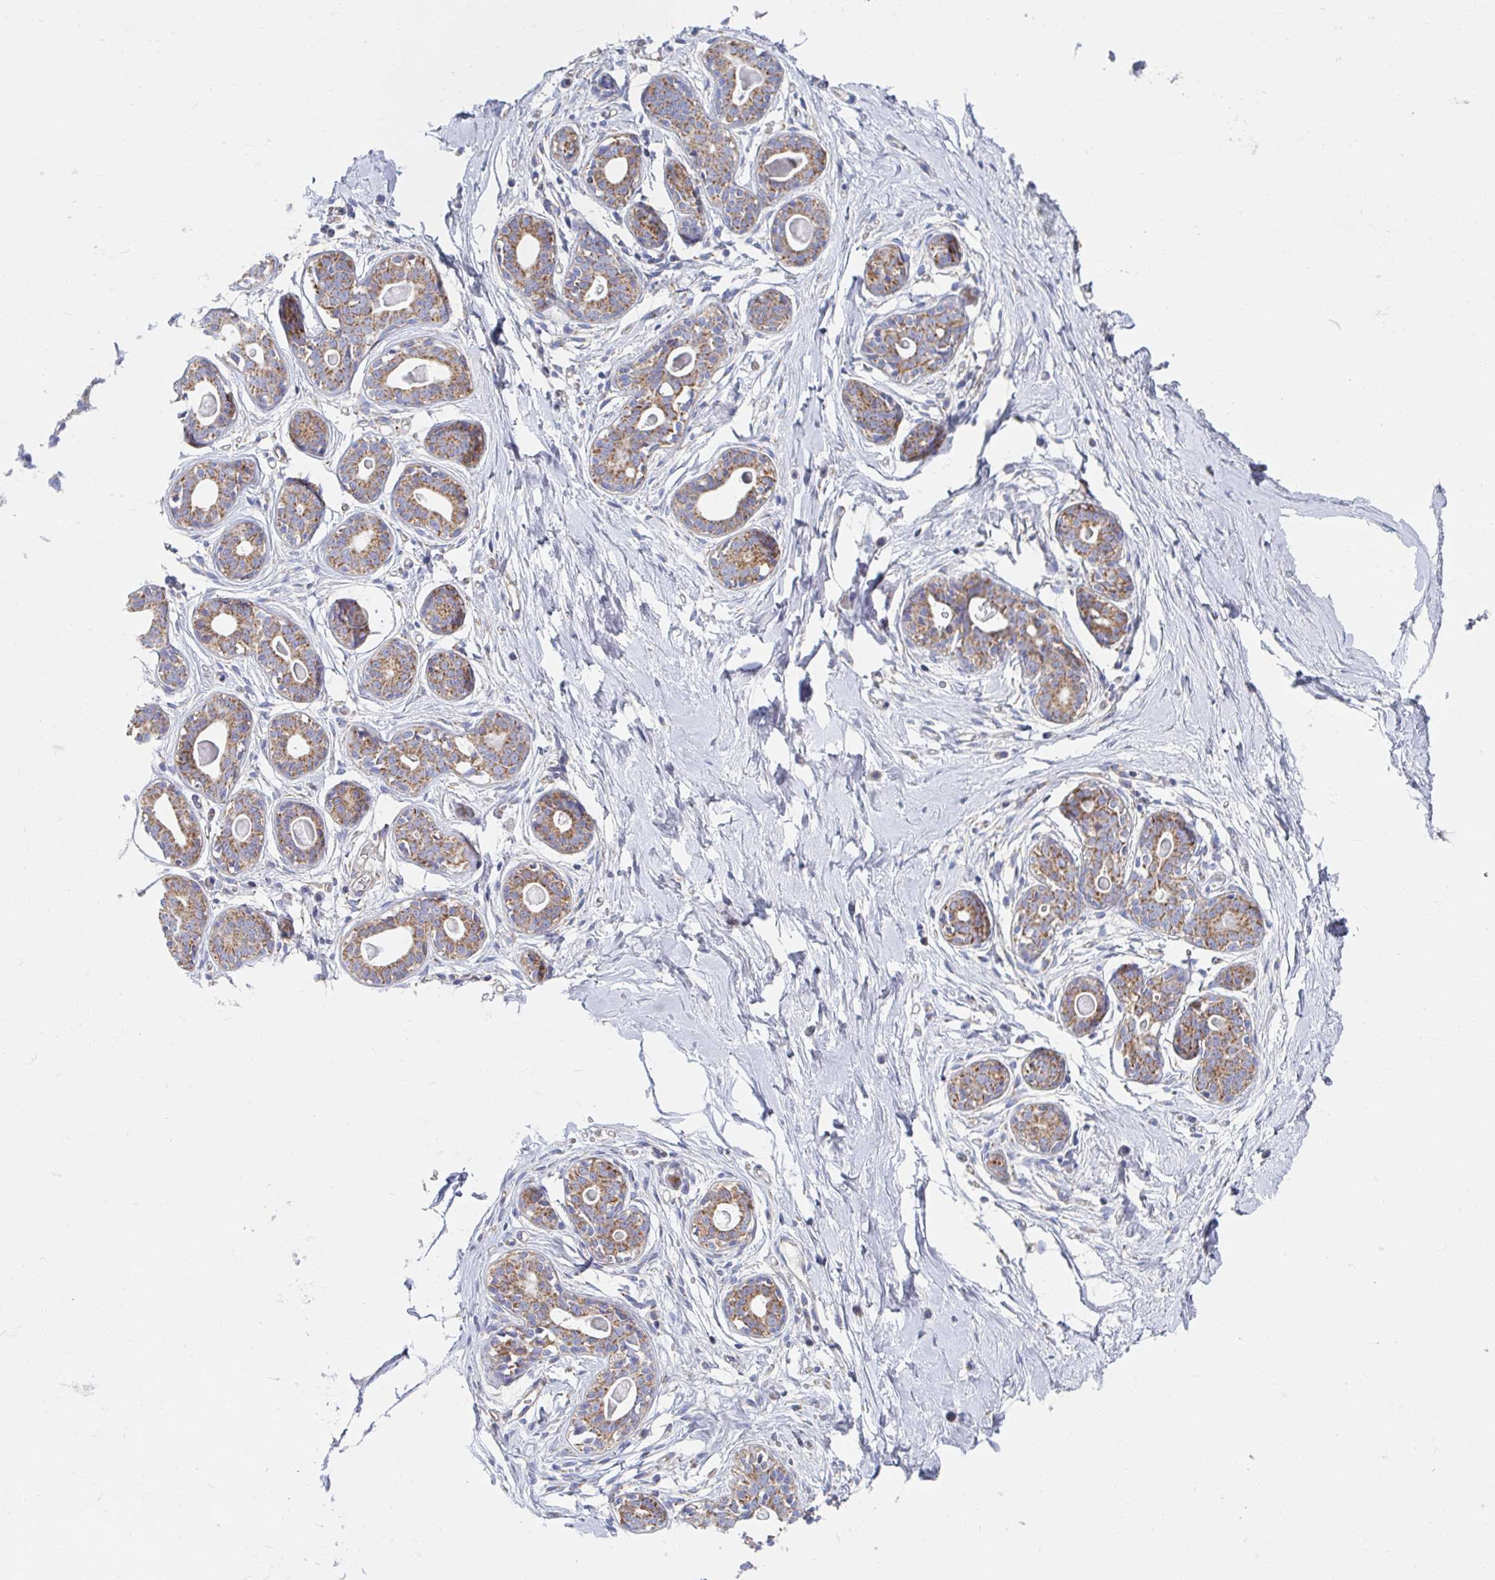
{"staining": {"intensity": "negative", "quantity": "none", "location": "none"}, "tissue": "breast", "cell_type": "Adipocytes", "image_type": "normal", "snomed": [{"axis": "morphology", "description": "Normal tissue, NOS"}, {"axis": "topography", "description": "Breast"}], "caption": "High magnification brightfield microscopy of benign breast stained with DAB (brown) and counterstained with hematoxylin (blue): adipocytes show no significant staining. (DAB IHC, high magnification).", "gene": "MAVS", "patient": {"sex": "female", "age": 45}}